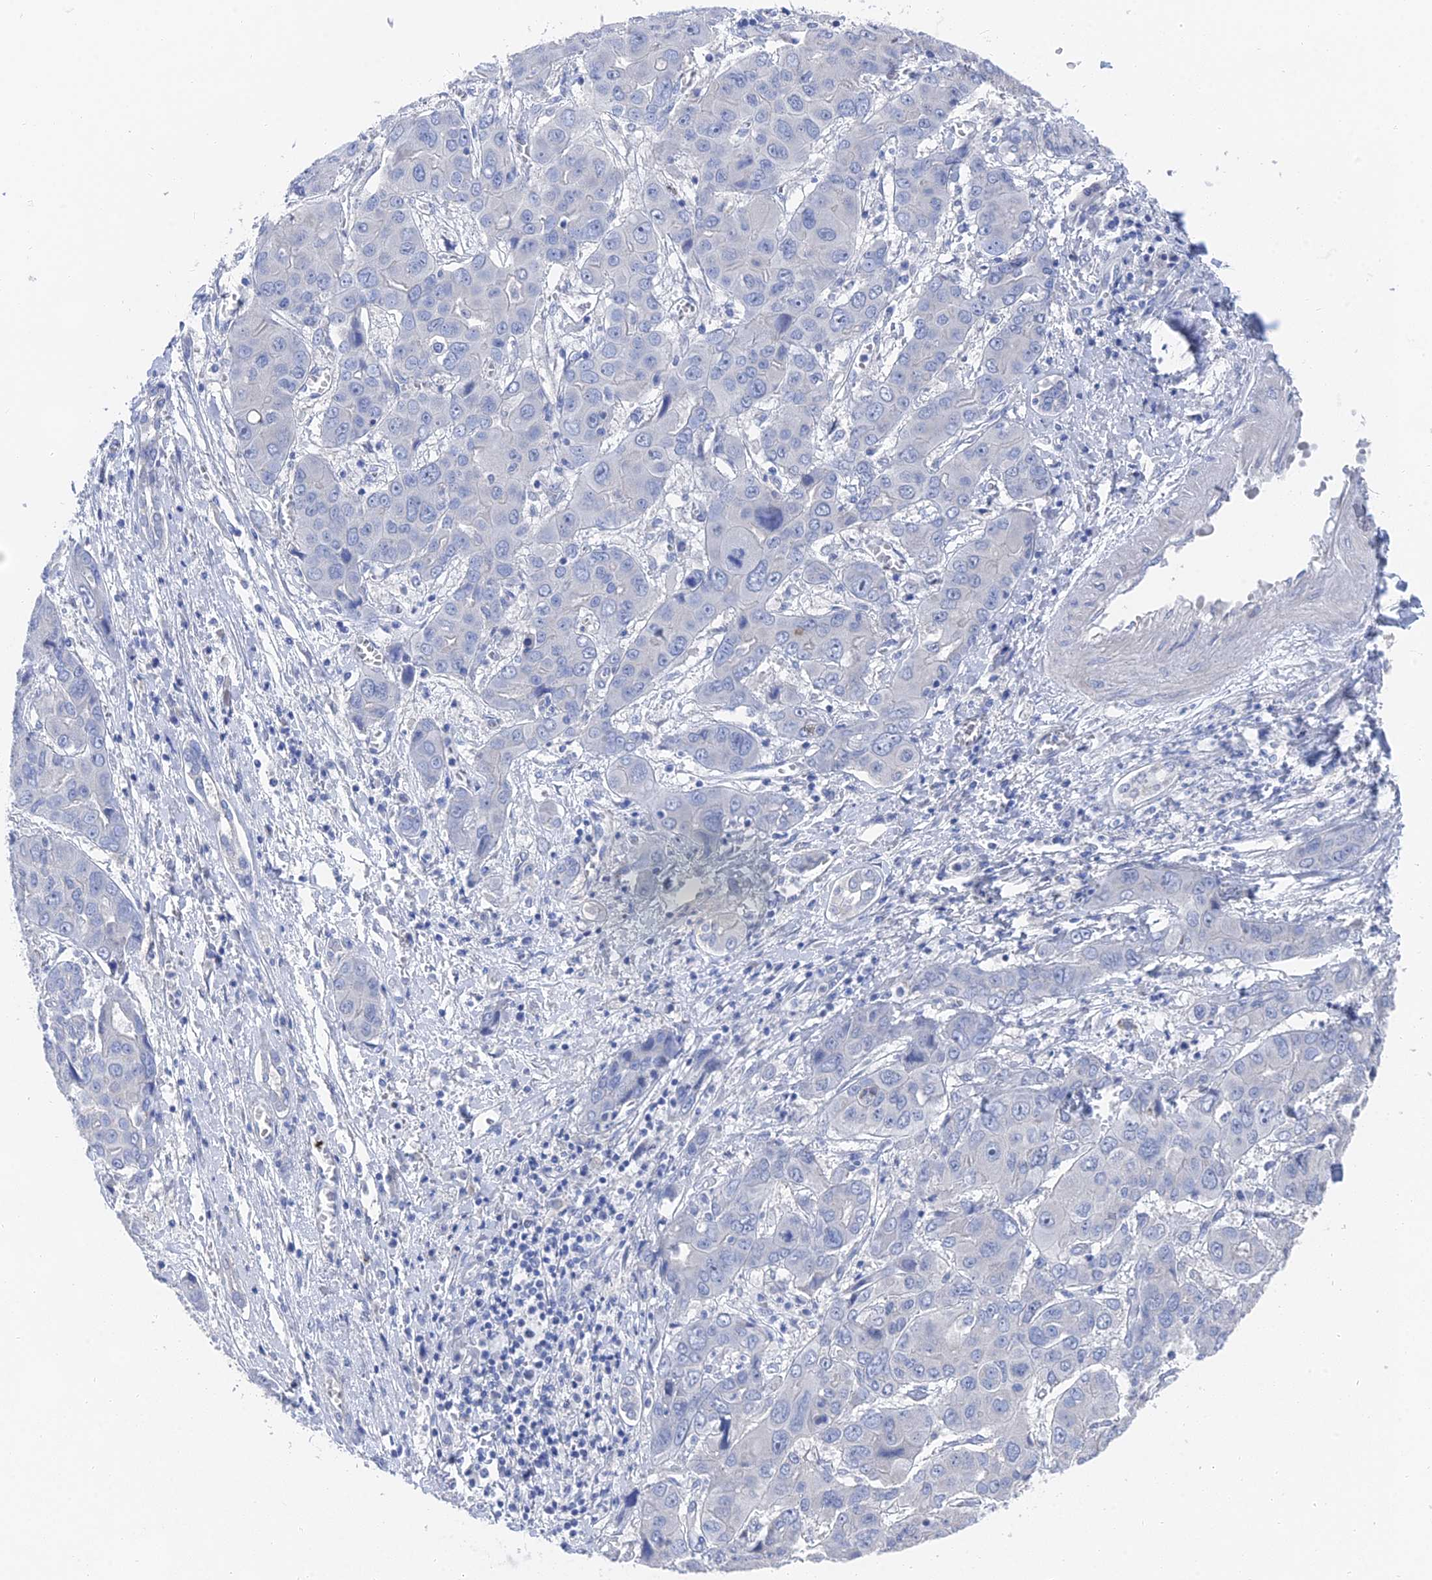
{"staining": {"intensity": "negative", "quantity": "none", "location": "none"}, "tissue": "liver cancer", "cell_type": "Tumor cells", "image_type": "cancer", "snomed": [{"axis": "morphology", "description": "Cholangiocarcinoma"}, {"axis": "topography", "description": "Liver"}], "caption": "Tumor cells show no significant protein staining in liver cancer (cholangiocarcinoma).", "gene": "GFAP", "patient": {"sex": "male", "age": 67}}